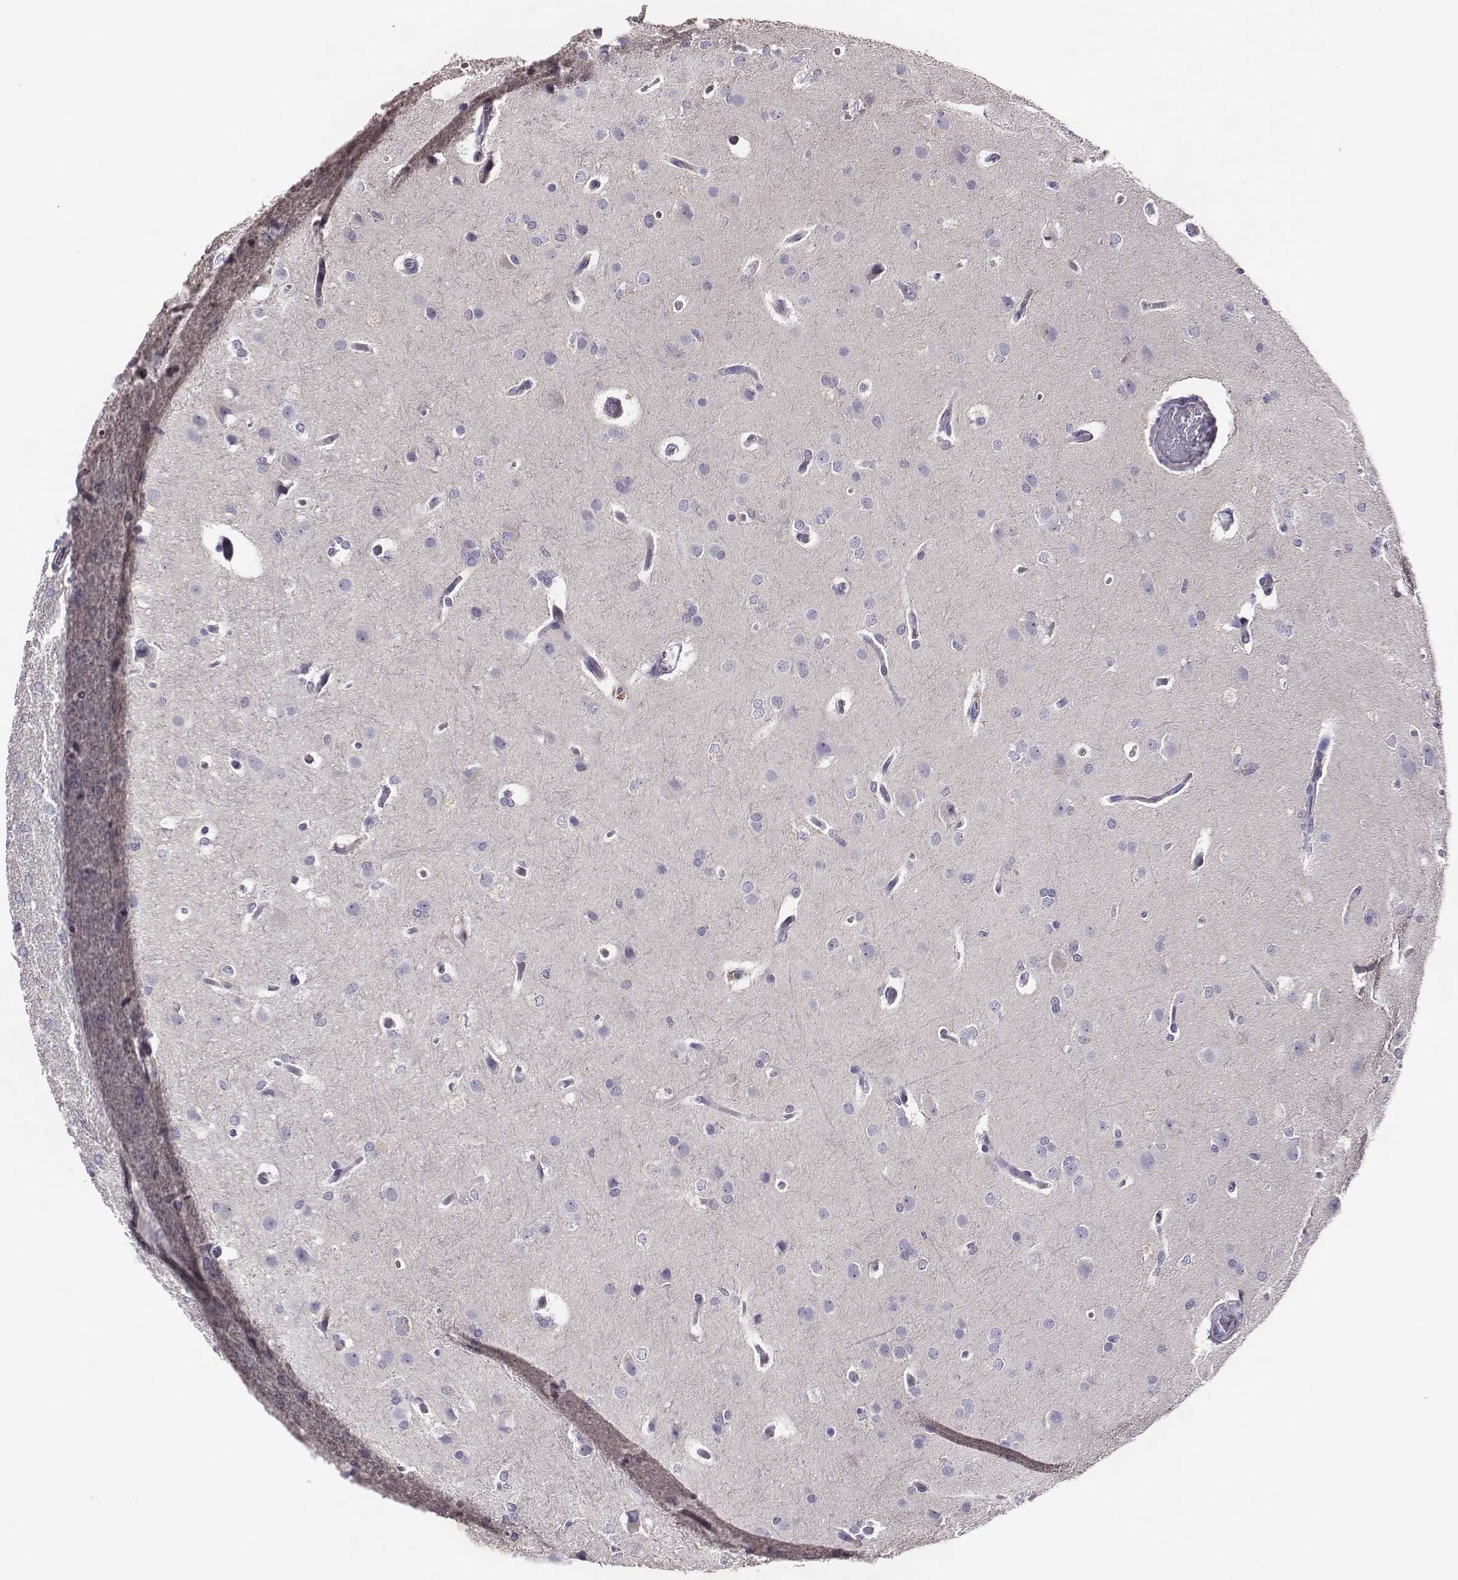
{"staining": {"intensity": "negative", "quantity": "none", "location": "none"}, "tissue": "glioma", "cell_type": "Tumor cells", "image_type": "cancer", "snomed": [{"axis": "morphology", "description": "Glioma, malignant, High grade"}, {"axis": "topography", "description": "Brain"}], "caption": "Malignant glioma (high-grade) stained for a protein using IHC displays no positivity tumor cells.", "gene": "P2RY10", "patient": {"sex": "male", "age": 68}}